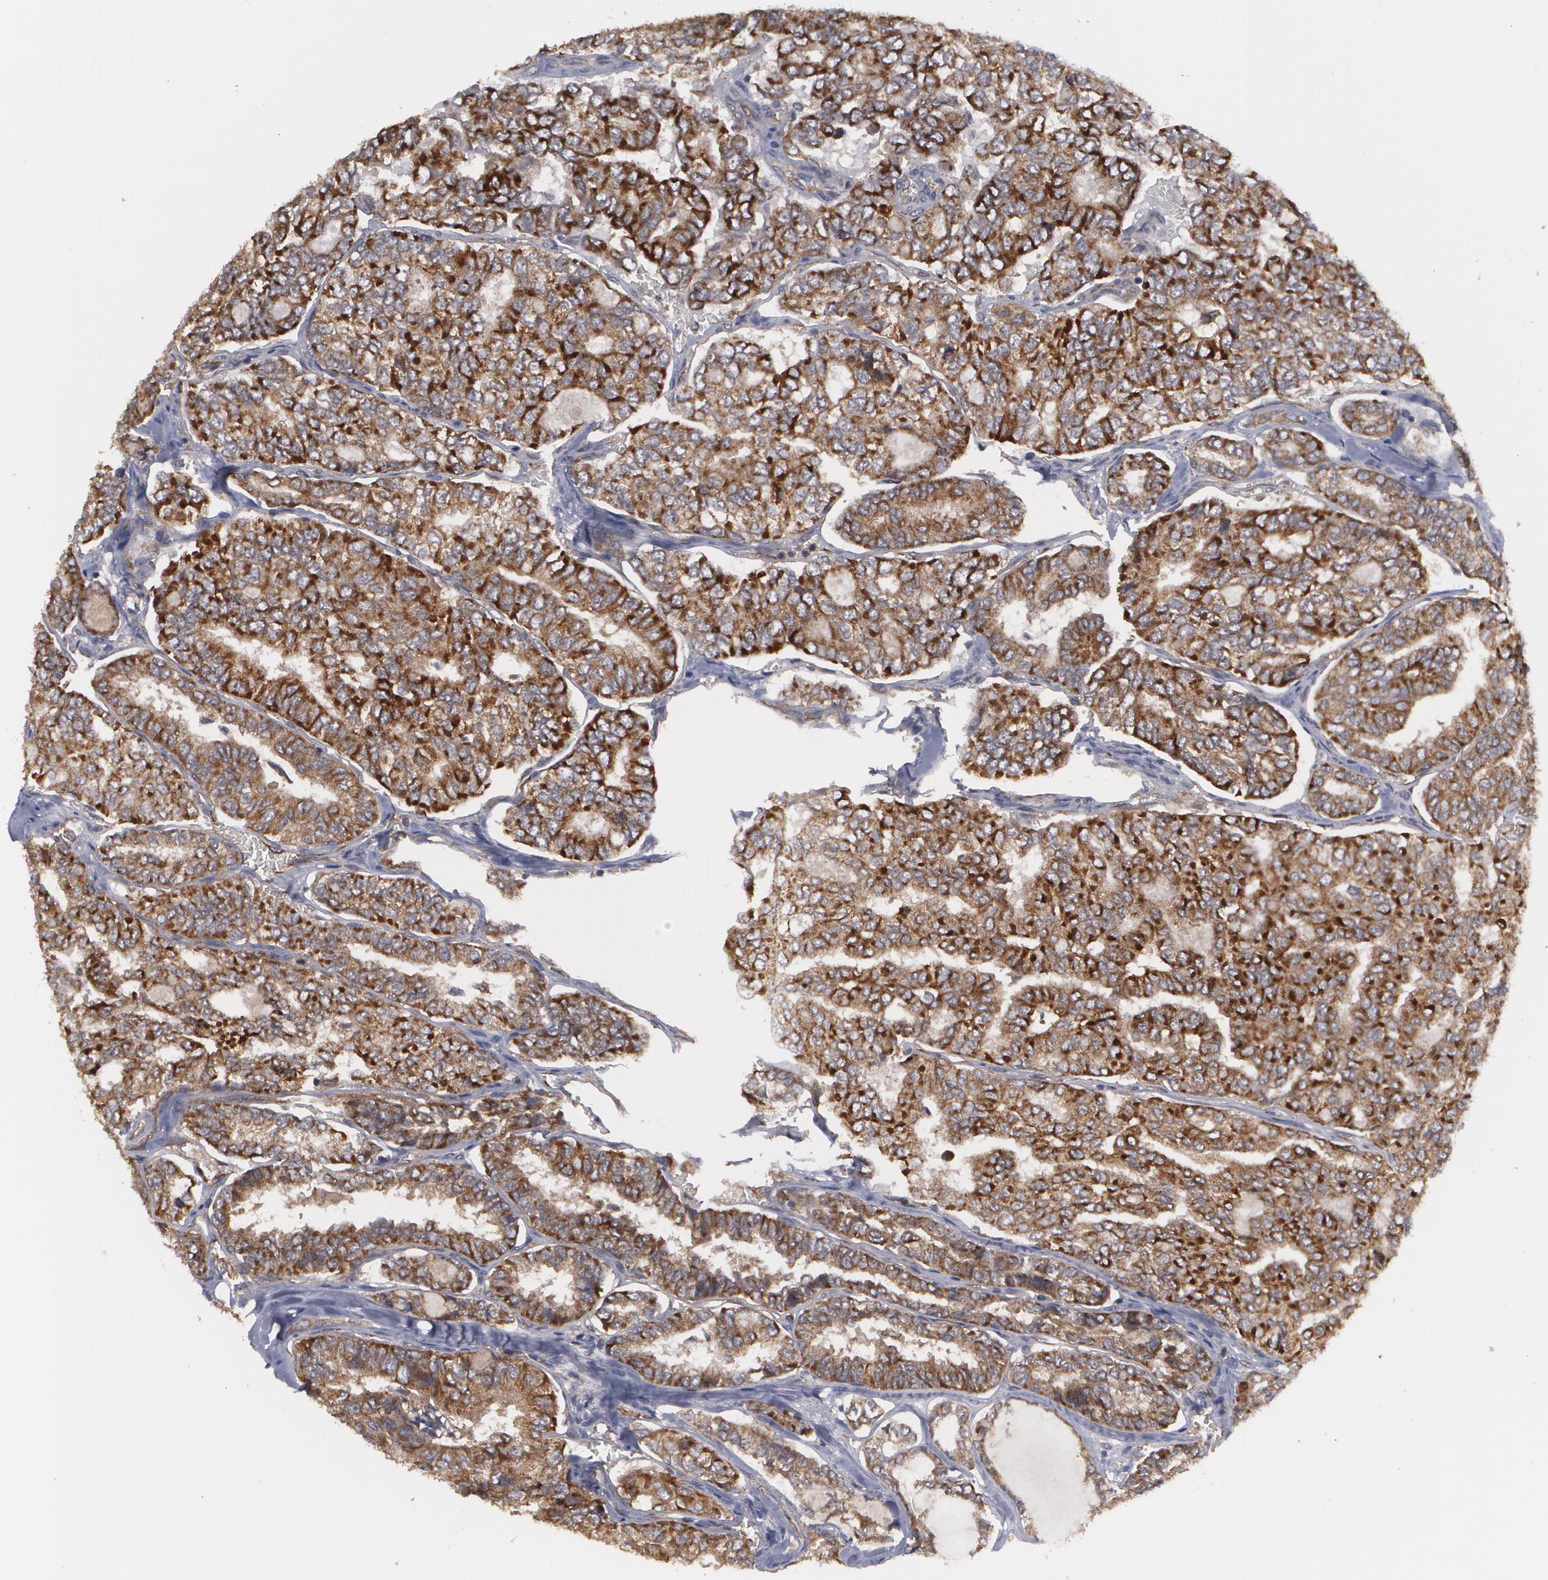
{"staining": {"intensity": "strong", "quantity": ">75%", "location": "cytoplasmic/membranous"}, "tissue": "thyroid cancer", "cell_type": "Tumor cells", "image_type": "cancer", "snomed": [{"axis": "morphology", "description": "Papillary adenocarcinoma, NOS"}, {"axis": "topography", "description": "Thyroid gland"}], "caption": "Human thyroid cancer (papillary adenocarcinoma) stained for a protein (brown) demonstrates strong cytoplasmic/membranous positive staining in about >75% of tumor cells.", "gene": "BMP6", "patient": {"sex": "female", "age": 35}}